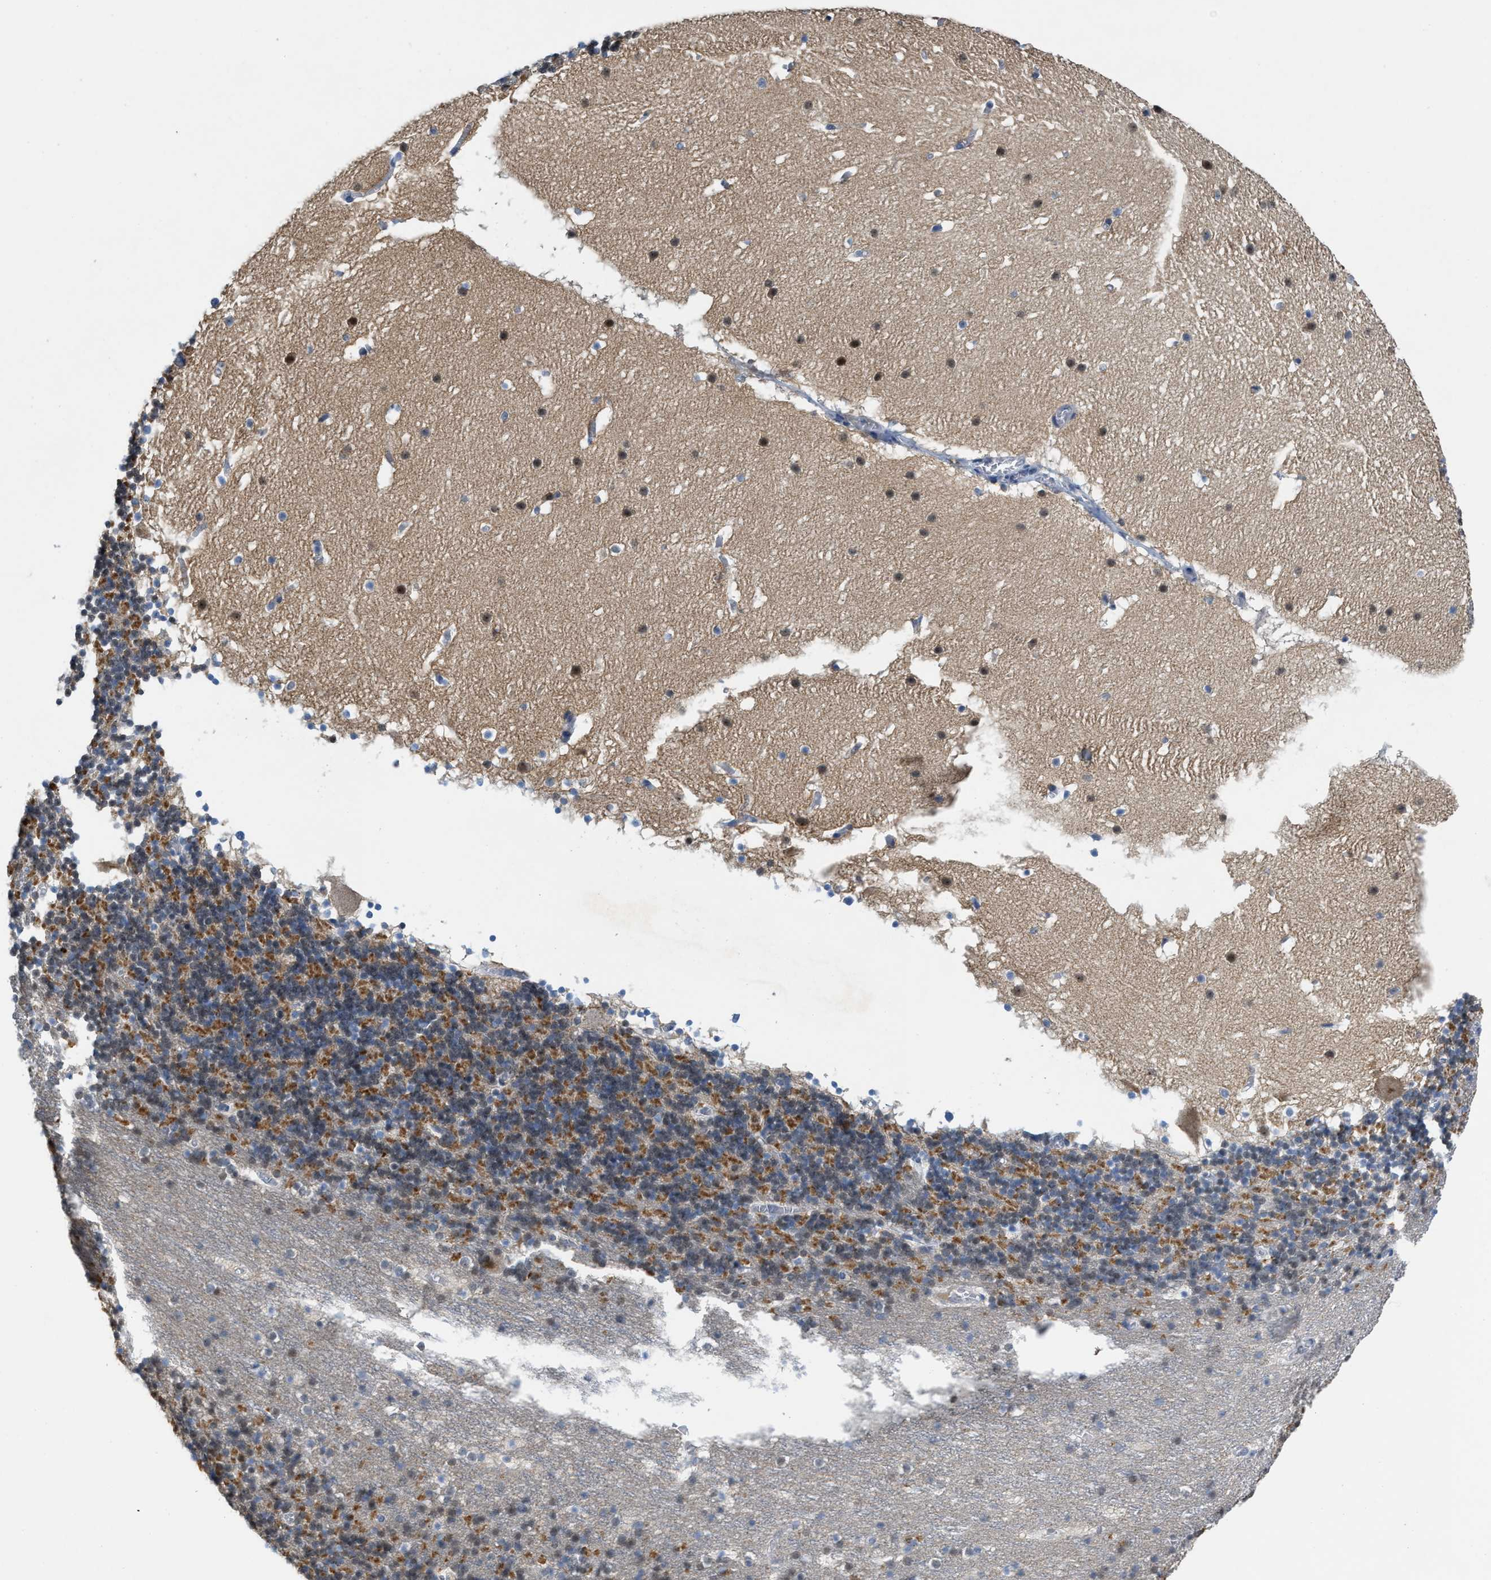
{"staining": {"intensity": "moderate", "quantity": "25%-75%", "location": "cytoplasmic/membranous"}, "tissue": "cerebellum", "cell_type": "Cells in granular layer", "image_type": "normal", "snomed": [{"axis": "morphology", "description": "Normal tissue, NOS"}, {"axis": "topography", "description": "Cerebellum"}], "caption": "Cells in granular layer demonstrate medium levels of moderate cytoplasmic/membranous expression in approximately 25%-75% of cells in normal cerebellum.", "gene": "ZNF783", "patient": {"sex": "male", "age": 45}}